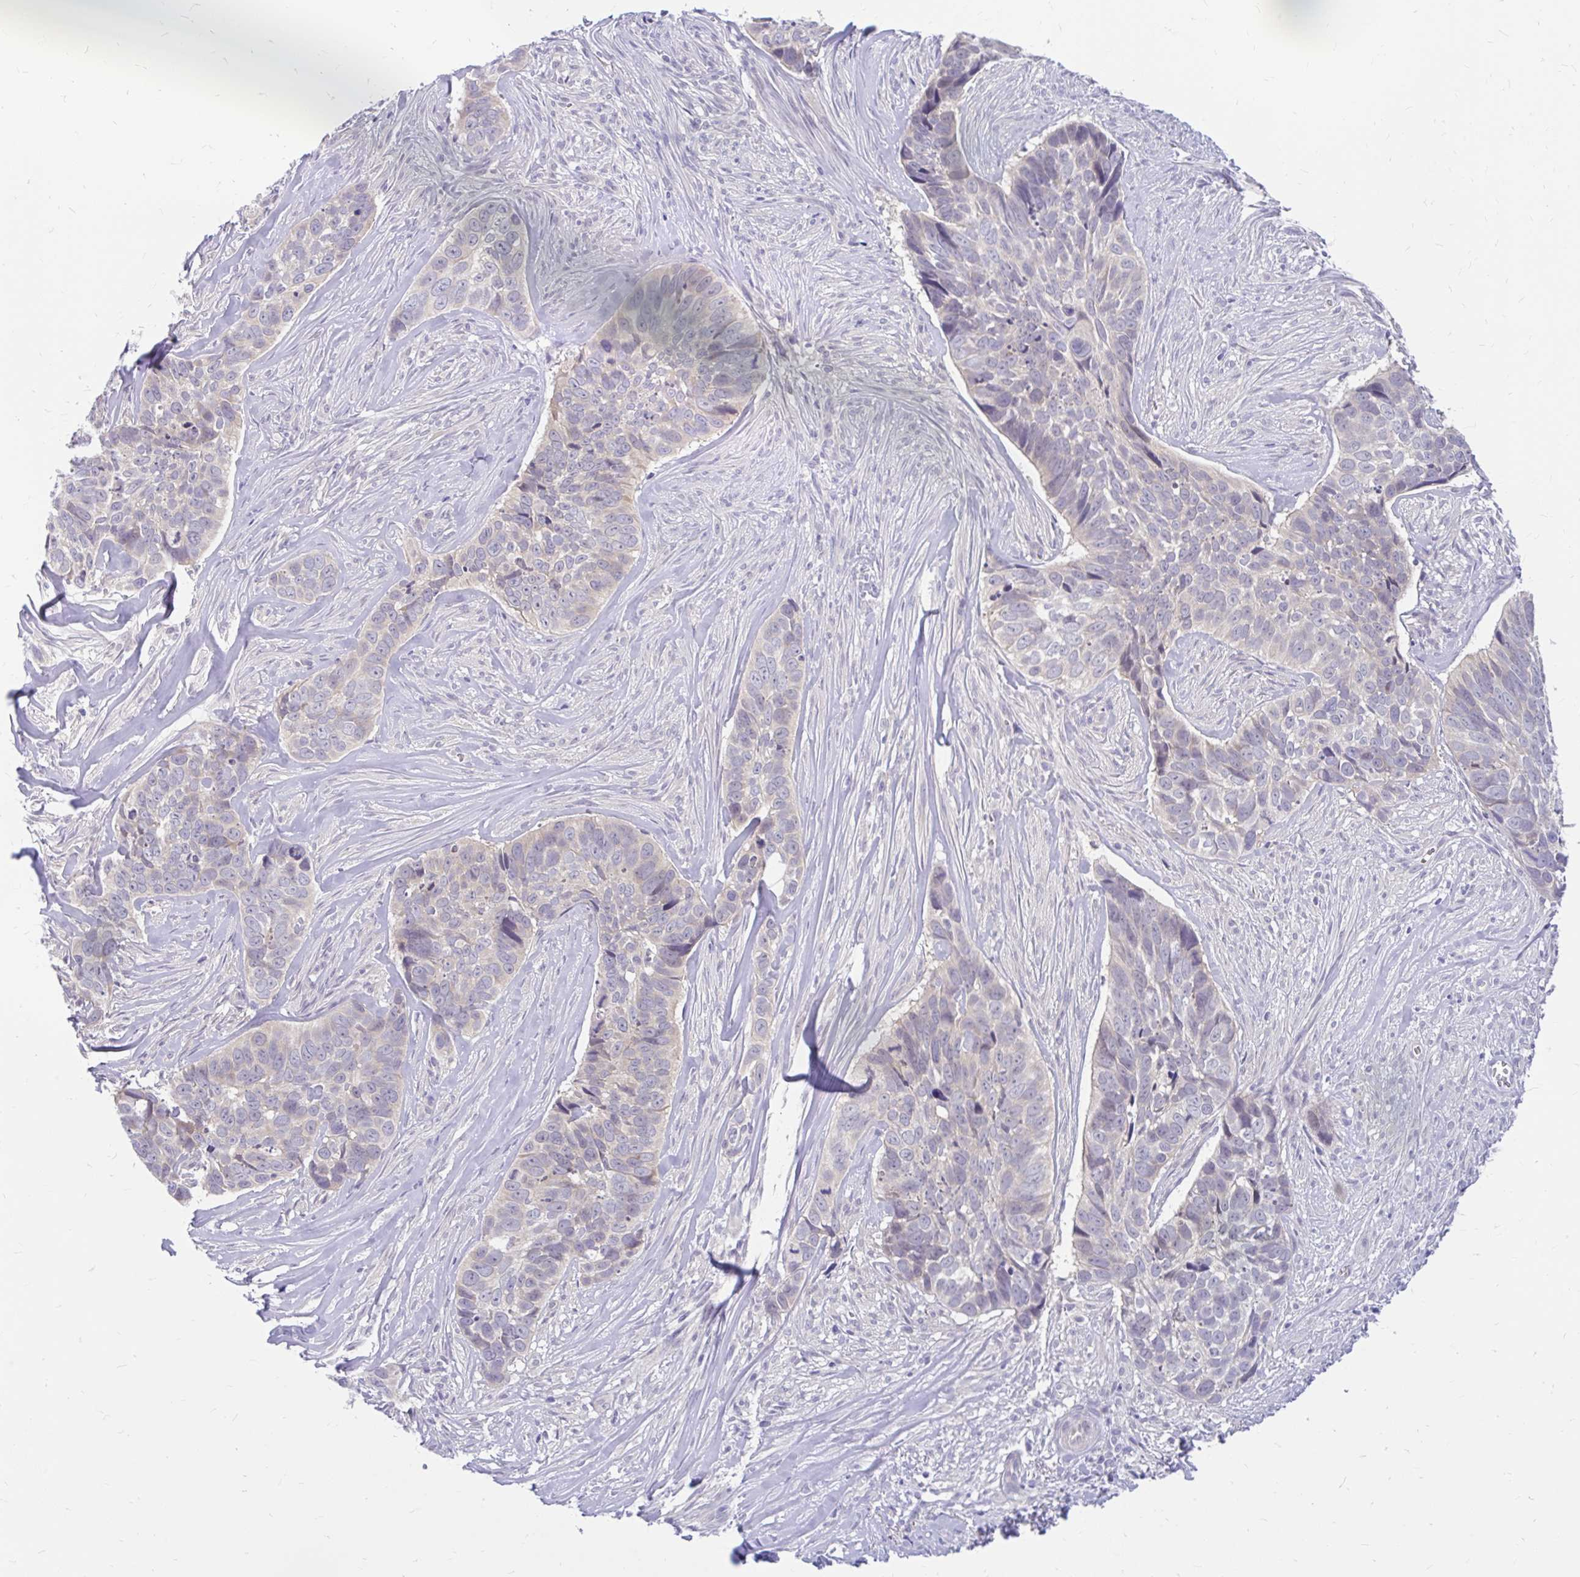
{"staining": {"intensity": "negative", "quantity": "none", "location": "none"}, "tissue": "skin cancer", "cell_type": "Tumor cells", "image_type": "cancer", "snomed": [{"axis": "morphology", "description": "Basal cell carcinoma"}, {"axis": "topography", "description": "Skin"}], "caption": "This micrograph is of skin basal cell carcinoma stained with immunohistochemistry to label a protein in brown with the nuclei are counter-stained blue. There is no staining in tumor cells.", "gene": "MAP1LC3A", "patient": {"sex": "female", "age": 82}}